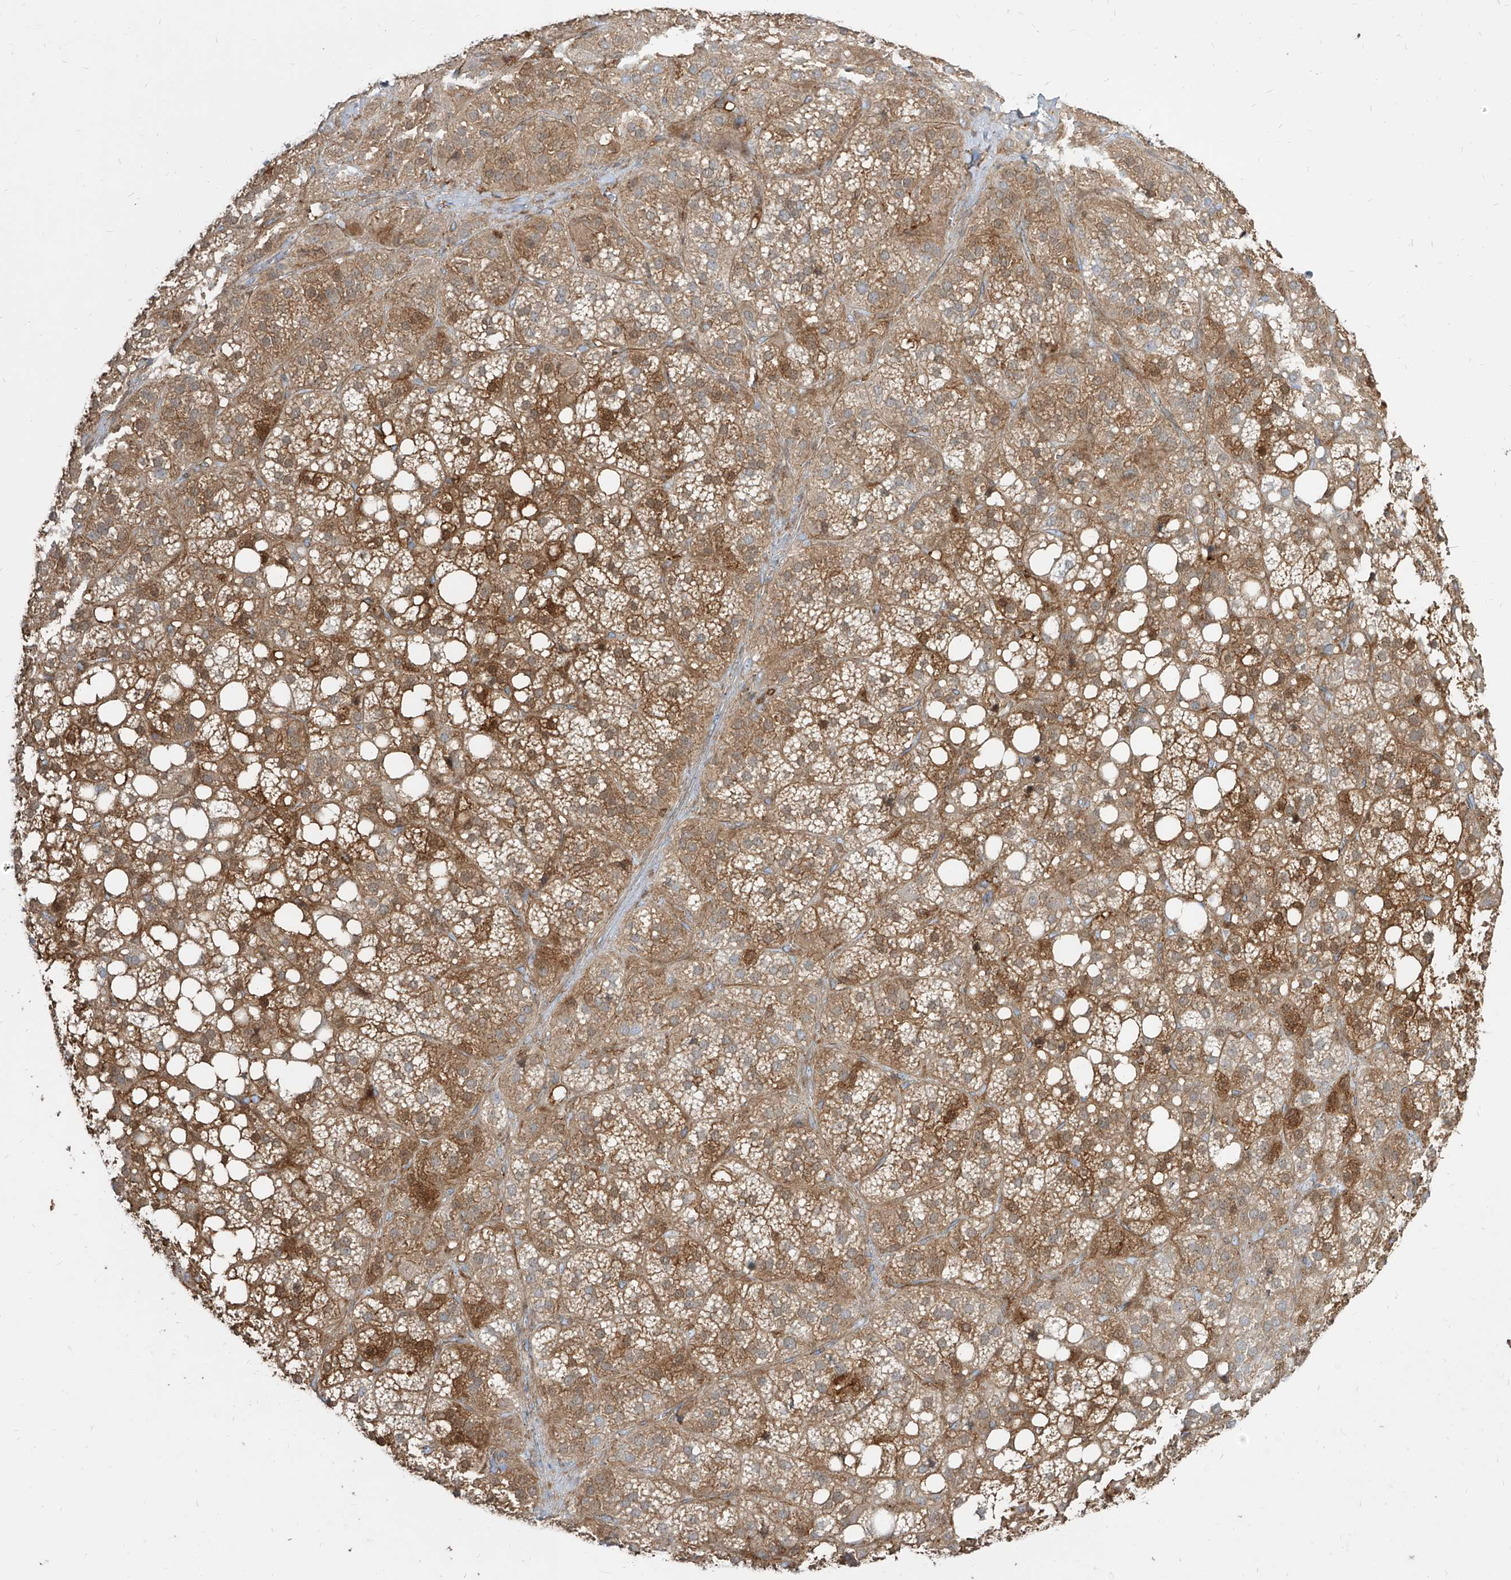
{"staining": {"intensity": "moderate", "quantity": ">75%", "location": "cytoplasmic/membranous"}, "tissue": "adrenal gland", "cell_type": "Glandular cells", "image_type": "normal", "snomed": [{"axis": "morphology", "description": "Normal tissue, NOS"}, {"axis": "topography", "description": "Adrenal gland"}], "caption": "The image demonstrates a brown stain indicating the presence of a protein in the cytoplasmic/membranous of glandular cells in adrenal gland. Using DAB (3,3'-diaminobenzidine) (brown) and hematoxylin (blue) stains, captured at high magnification using brightfield microscopy.", "gene": "KYNU", "patient": {"sex": "female", "age": 59}}